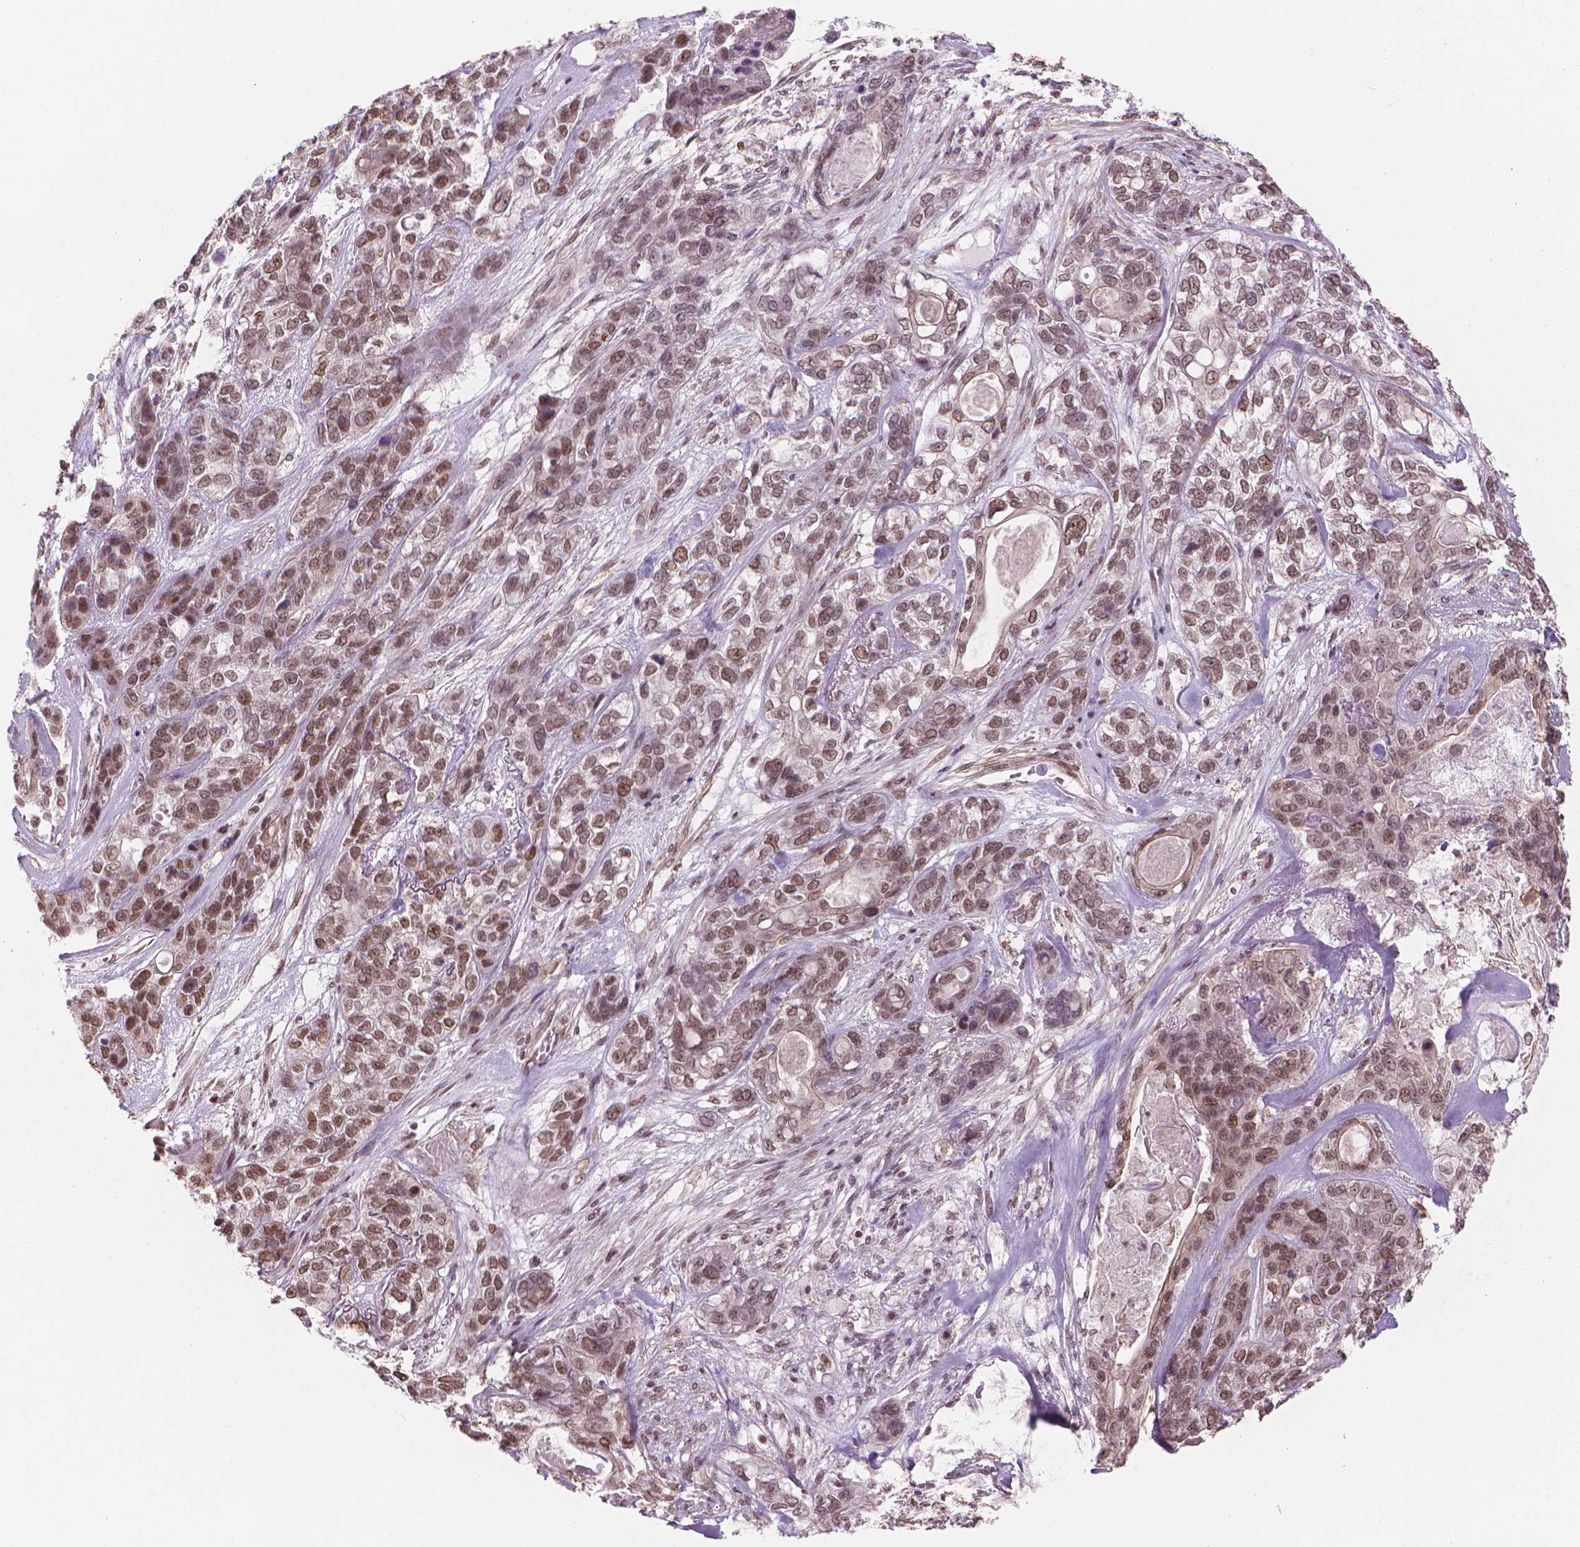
{"staining": {"intensity": "moderate", "quantity": ">75%", "location": "nuclear"}, "tissue": "lung cancer", "cell_type": "Tumor cells", "image_type": "cancer", "snomed": [{"axis": "morphology", "description": "Squamous cell carcinoma, NOS"}, {"axis": "topography", "description": "Lung"}], "caption": "Approximately >75% of tumor cells in human squamous cell carcinoma (lung) exhibit moderate nuclear protein expression as visualized by brown immunohistochemical staining.", "gene": "HOXD4", "patient": {"sex": "female", "age": 70}}